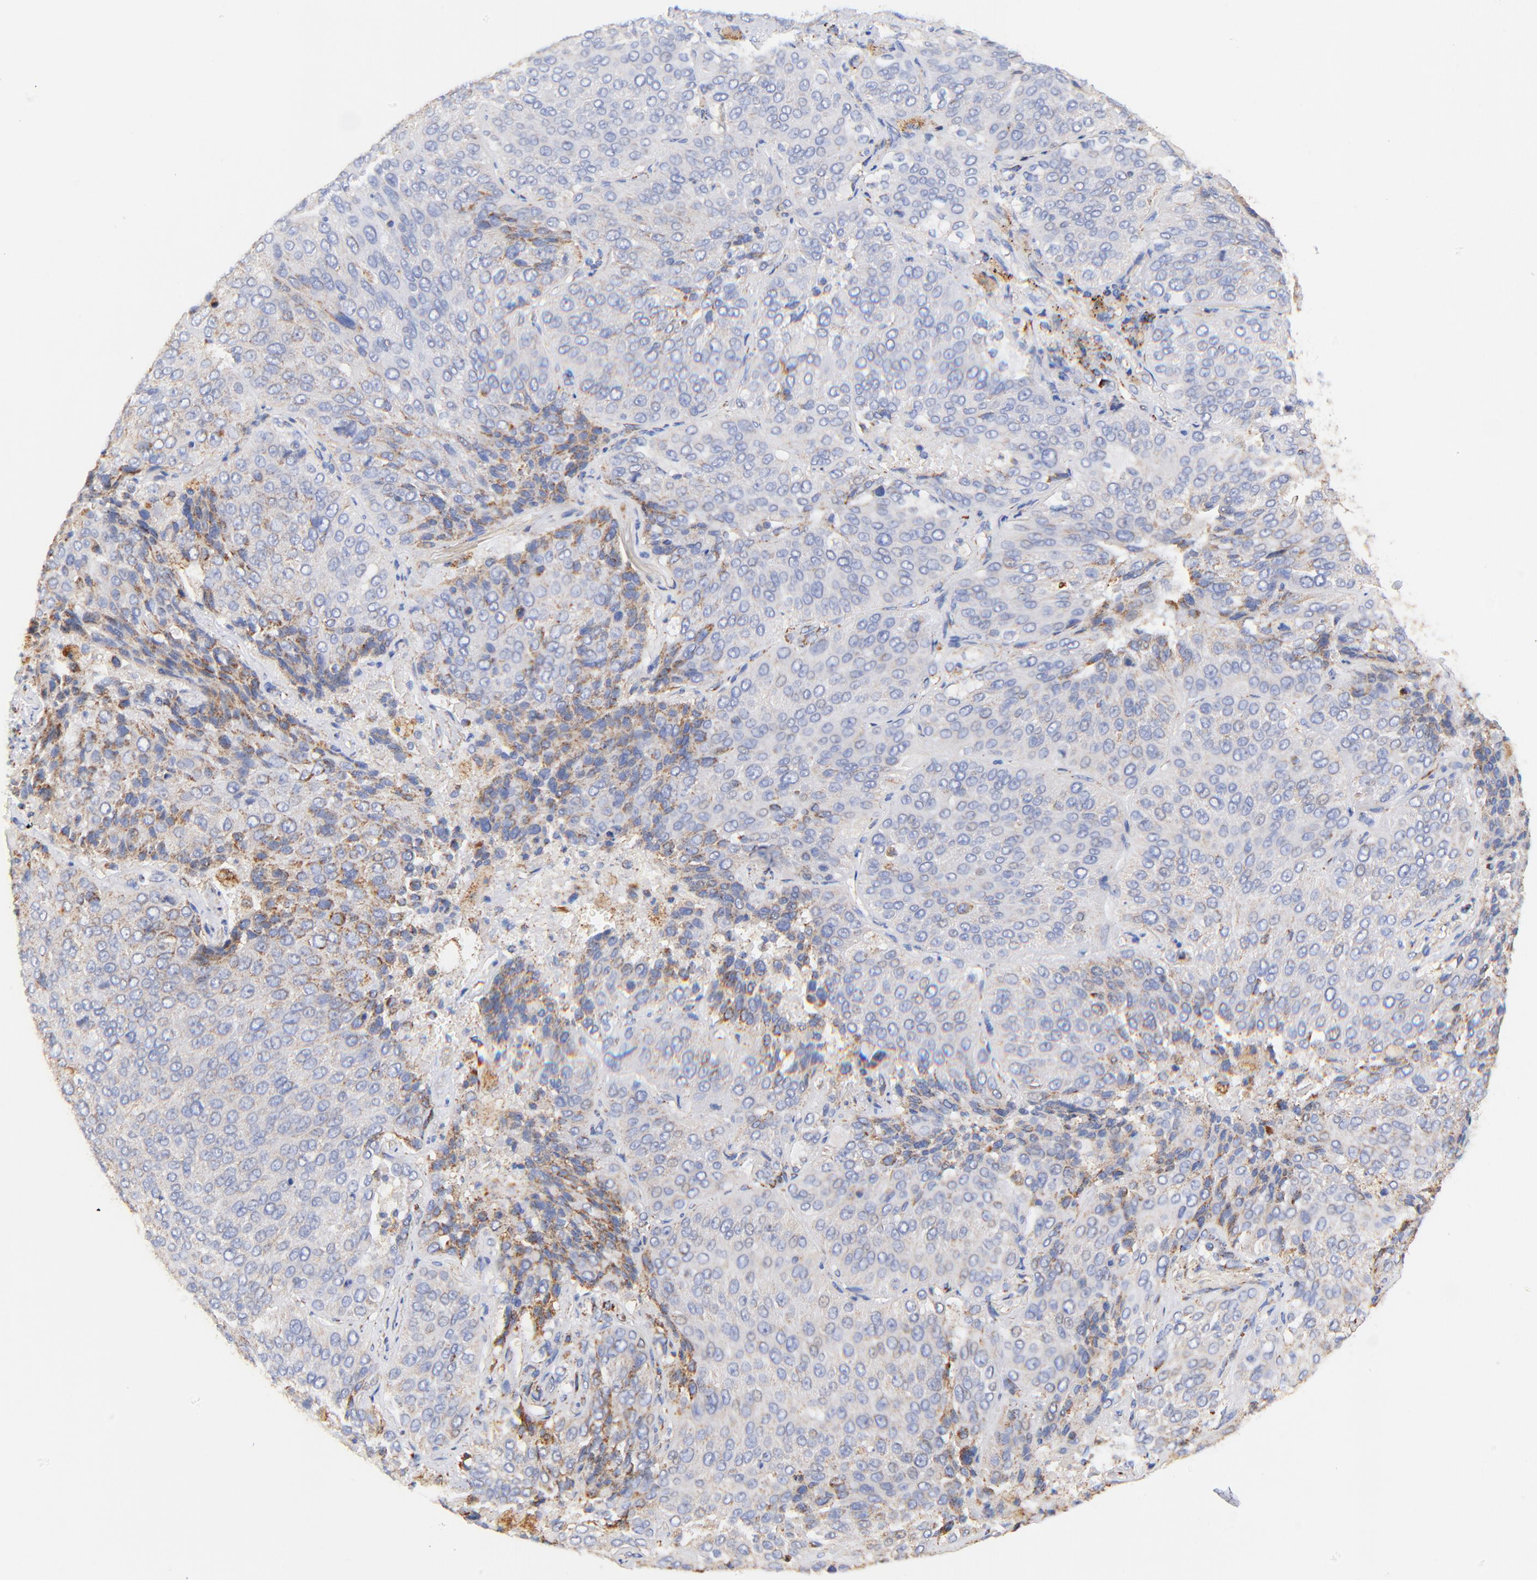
{"staining": {"intensity": "weak", "quantity": "<25%", "location": "cytoplasmic/membranous"}, "tissue": "lung cancer", "cell_type": "Tumor cells", "image_type": "cancer", "snomed": [{"axis": "morphology", "description": "Squamous cell carcinoma, NOS"}, {"axis": "topography", "description": "Lung"}], "caption": "Immunohistochemistry image of lung cancer stained for a protein (brown), which displays no positivity in tumor cells.", "gene": "ATP5F1D", "patient": {"sex": "male", "age": 54}}